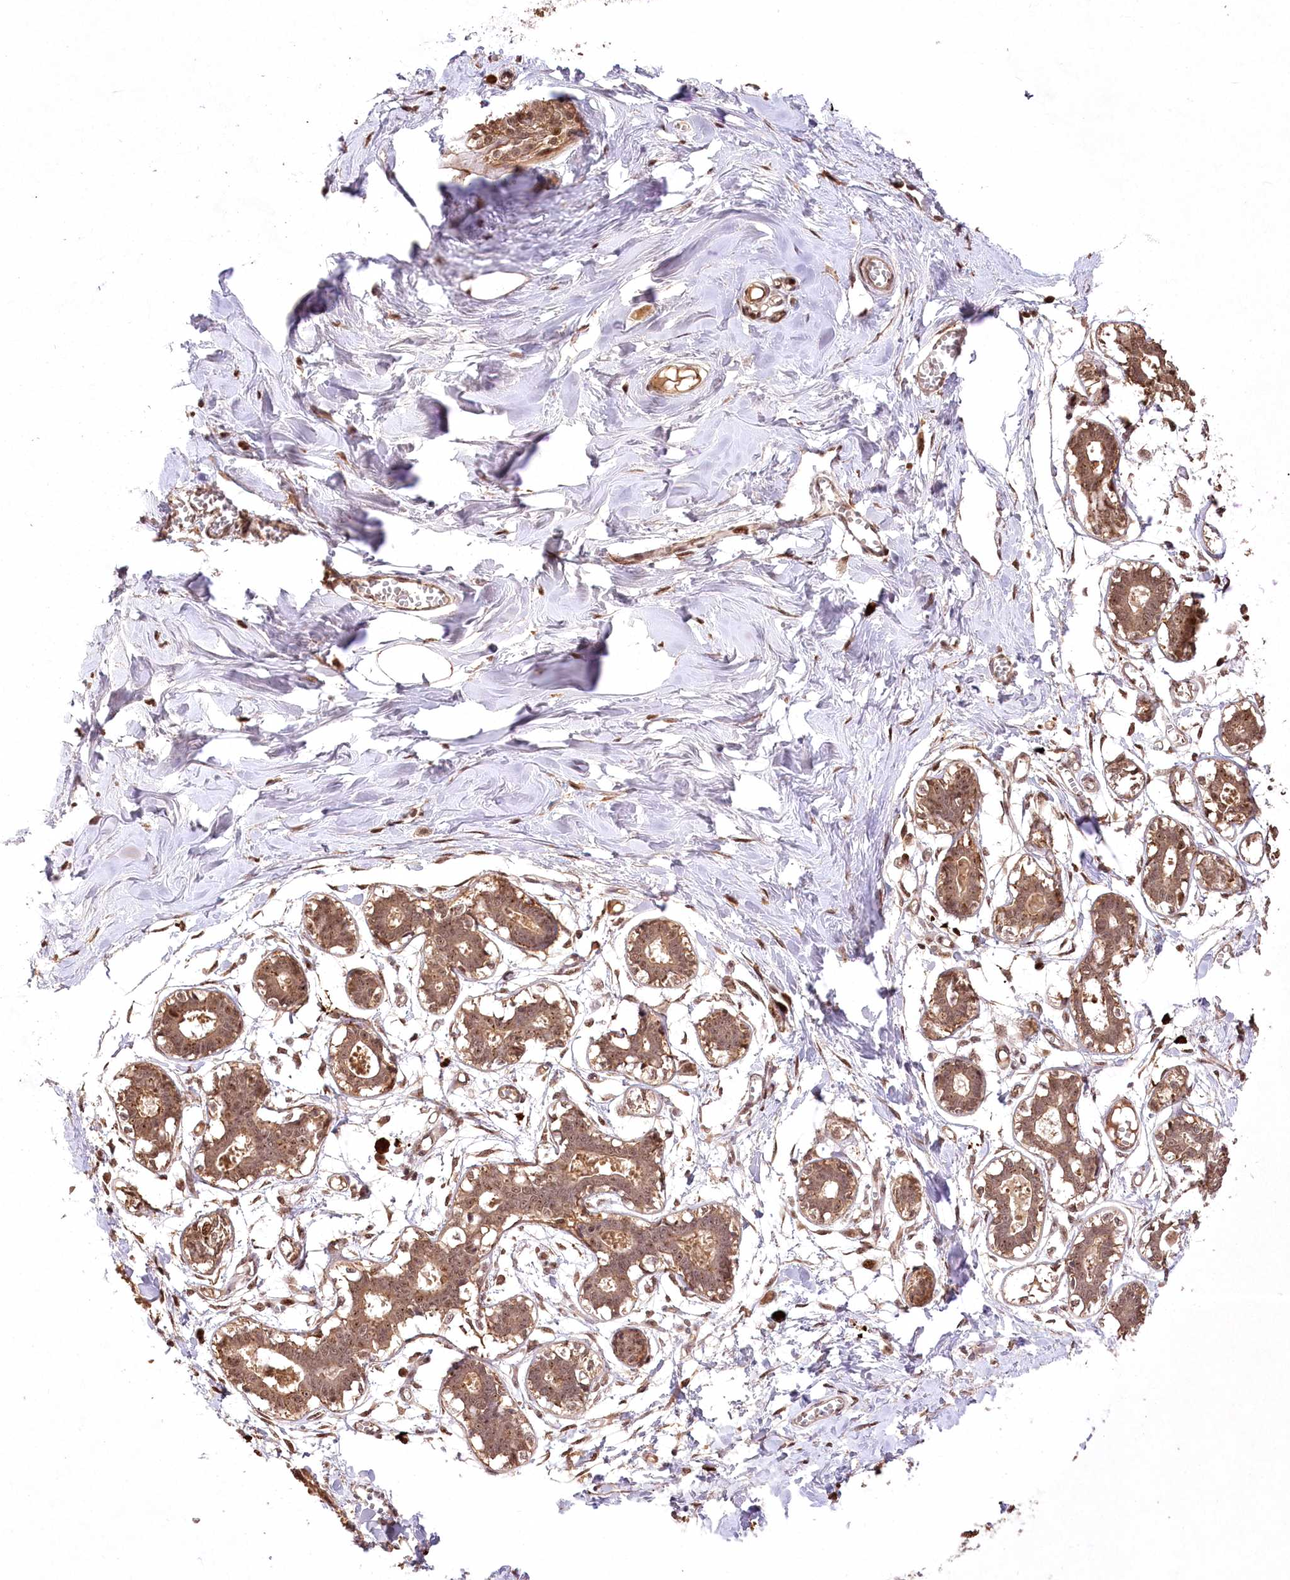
{"staining": {"intensity": "moderate", "quantity": ">75%", "location": "nuclear"}, "tissue": "breast", "cell_type": "Adipocytes", "image_type": "normal", "snomed": [{"axis": "morphology", "description": "Normal tissue, NOS"}, {"axis": "topography", "description": "Breast"}], "caption": "IHC staining of normal breast, which reveals medium levels of moderate nuclear expression in about >75% of adipocytes indicating moderate nuclear protein expression. The staining was performed using DAB (3,3'-diaminobenzidine) (brown) for protein detection and nuclei were counterstained in hematoxylin (blue).", "gene": "PYROXD1", "patient": {"sex": "female", "age": 27}}